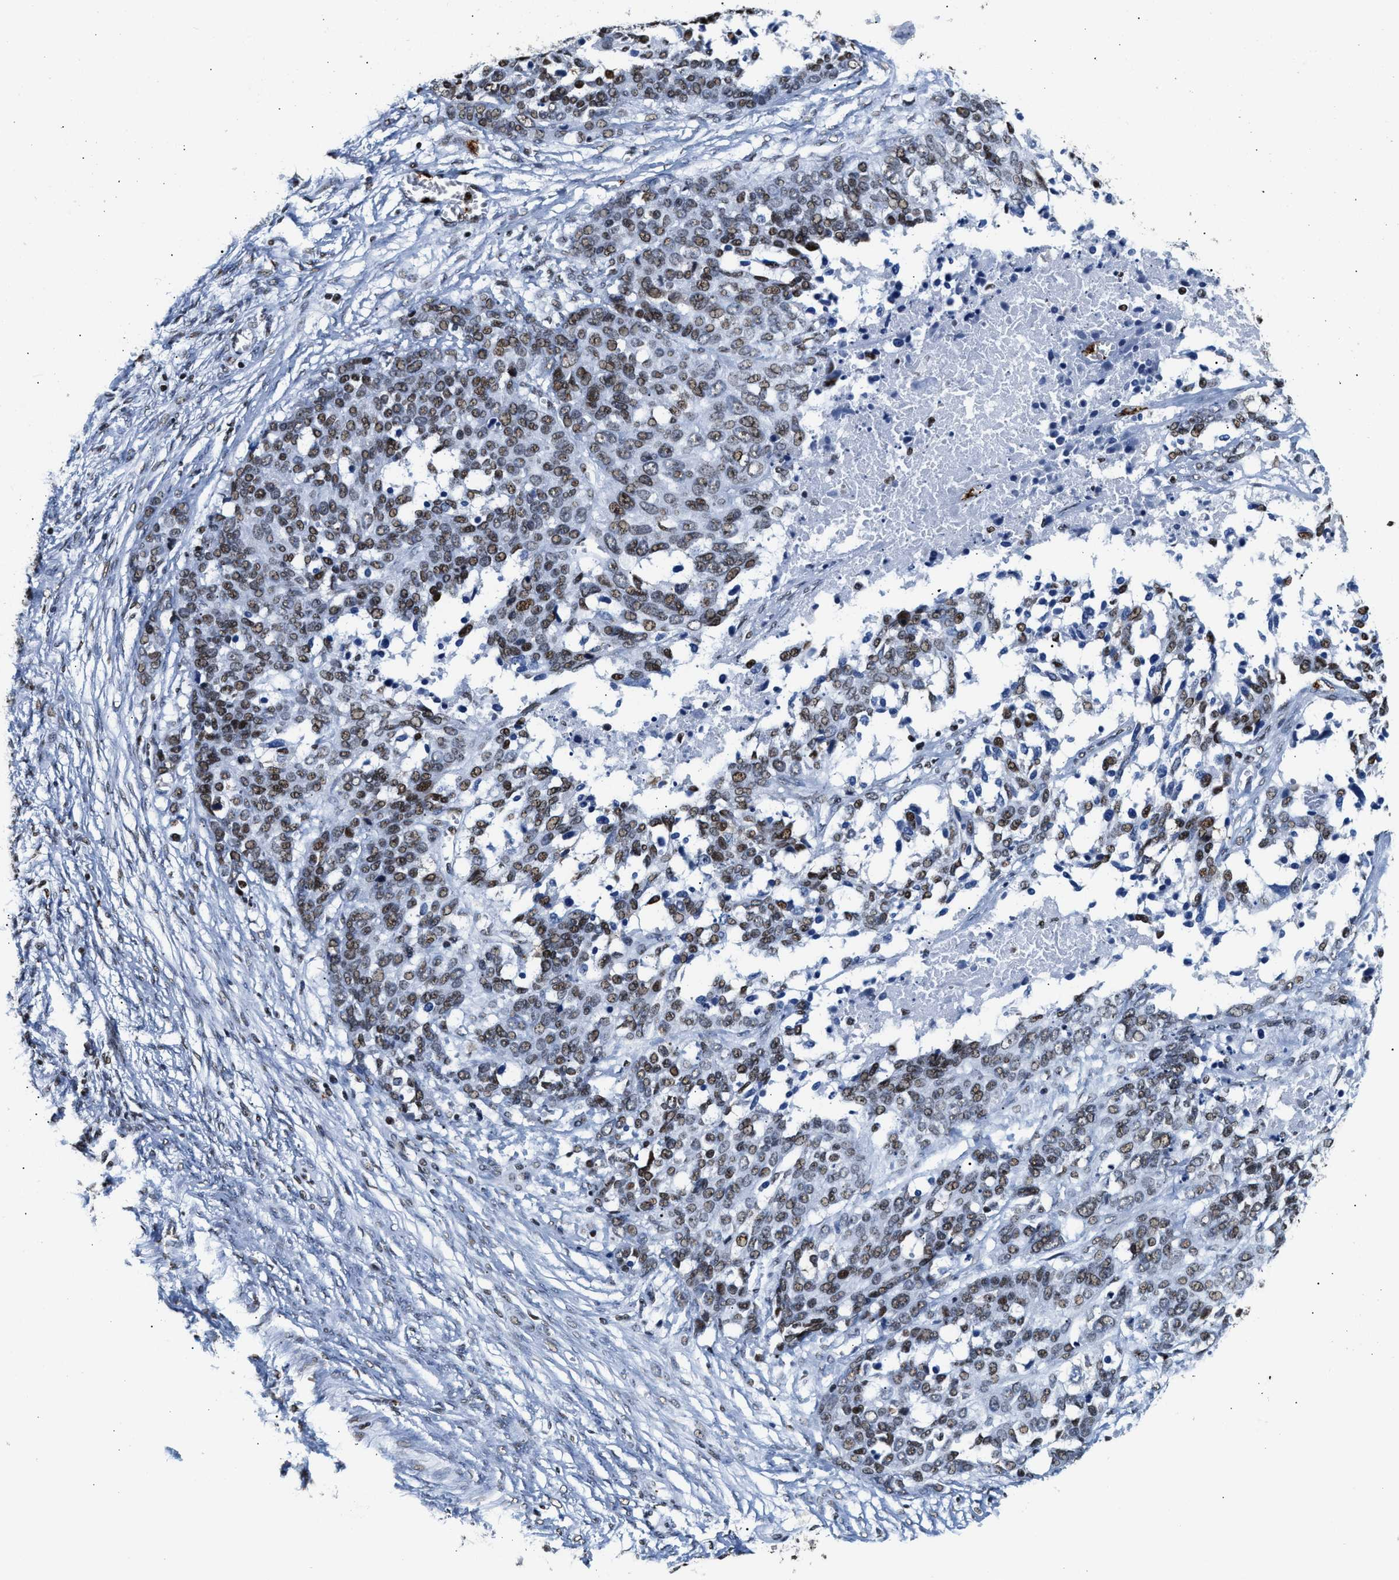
{"staining": {"intensity": "moderate", "quantity": "25%-75%", "location": "nuclear"}, "tissue": "ovarian cancer", "cell_type": "Tumor cells", "image_type": "cancer", "snomed": [{"axis": "morphology", "description": "Cystadenocarcinoma, serous, NOS"}, {"axis": "topography", "description": "Ovary"}], "caption": "Immunohistochemistry (DAB (3,3'-diaminobenzidine)) staining of human serous cystadenocarcinoma (ovarian) displays moderate nuclear protein expression in about 25%-75% of tumor cells.", "gene": "RAD21", "patient": {"sex": "female", "age": 44}}